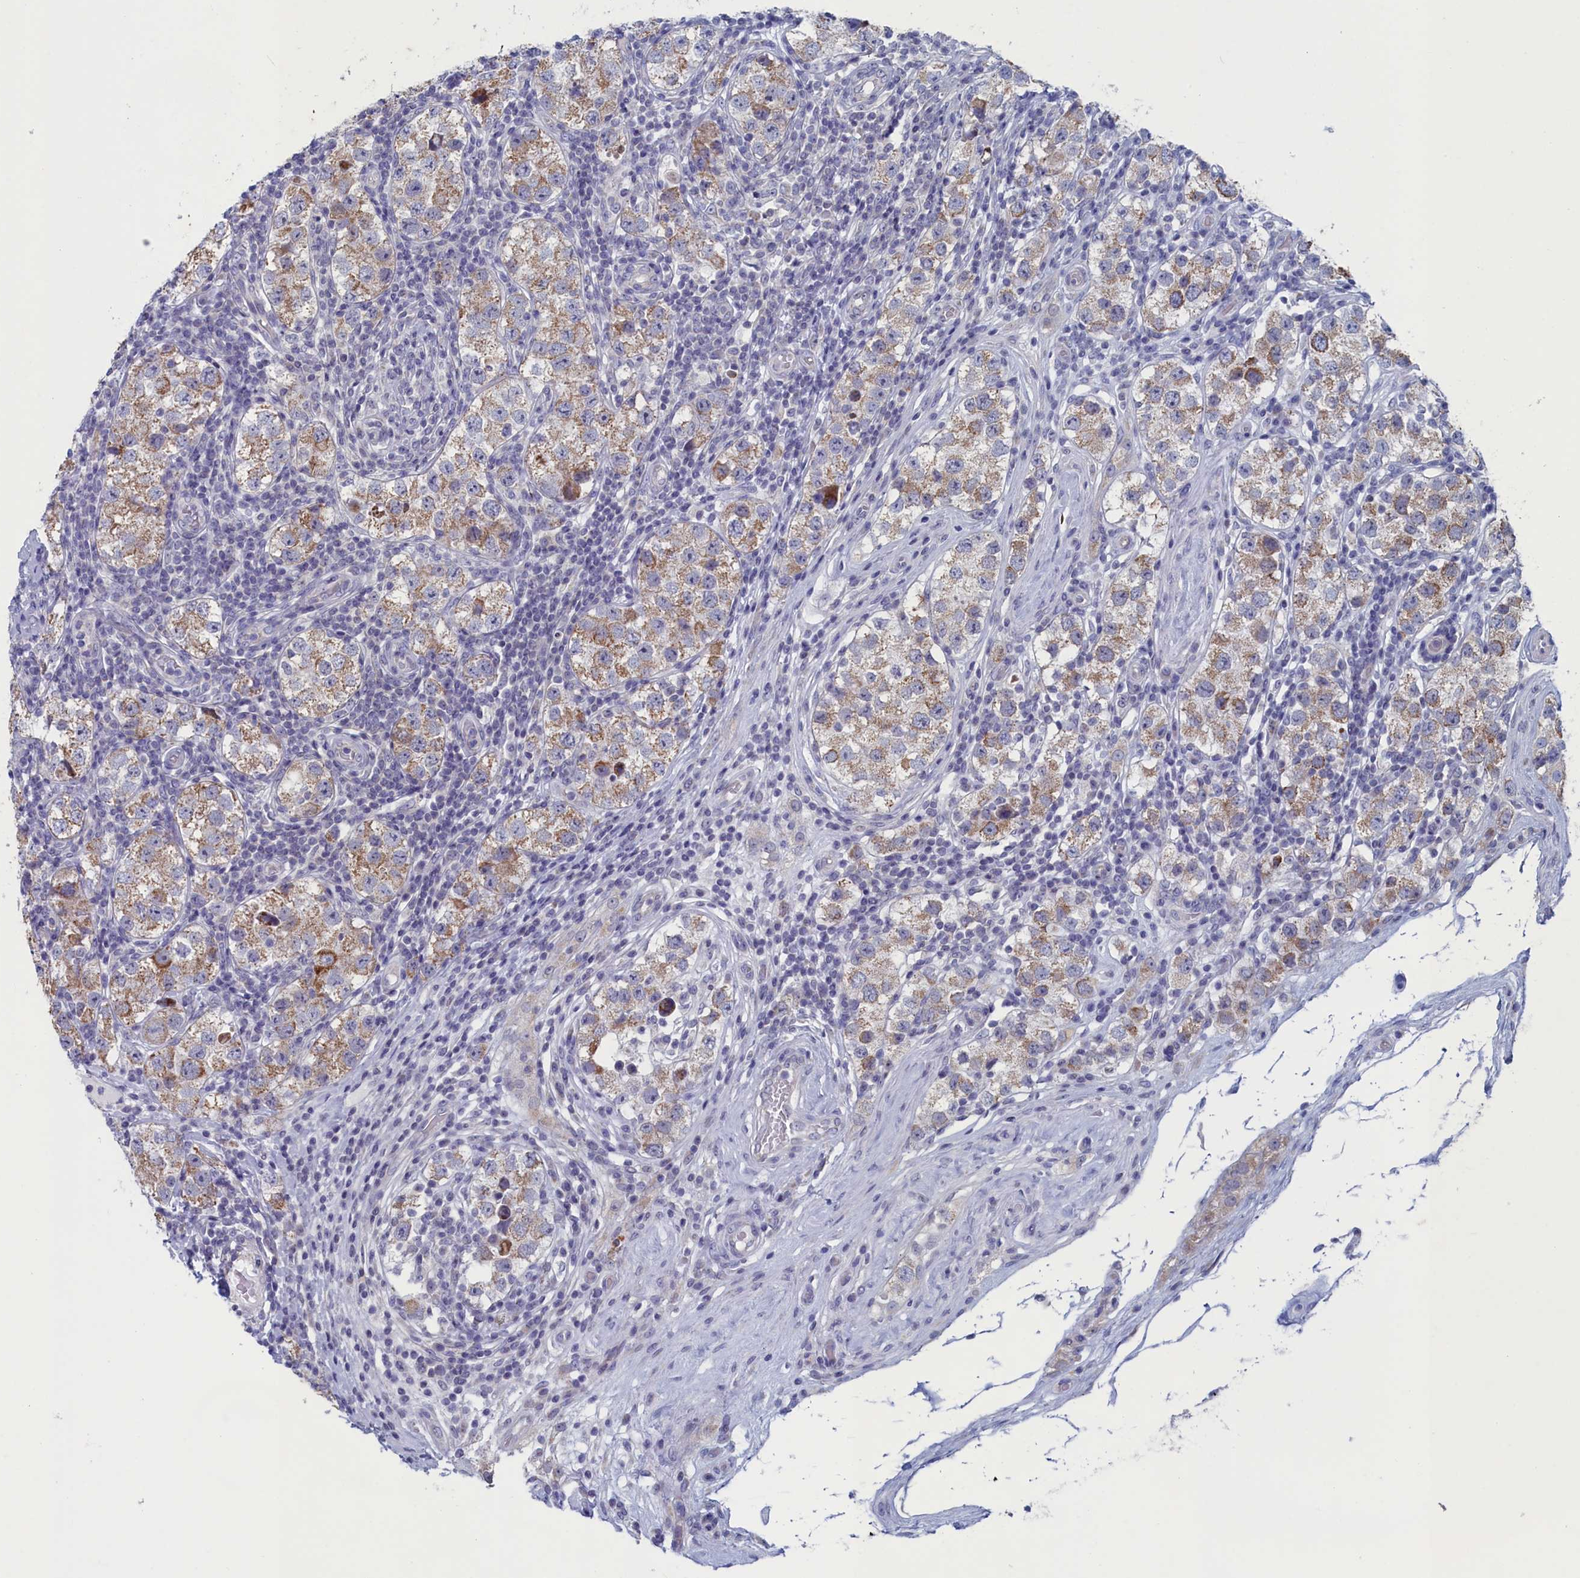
{"staining": {"intensity": "moderate", "quantity": "25%-75%", "location": "cytoplasmic/membranous"}, "tissue": "testis cancer", "cell_type": "Tumor cells", "image_type": "cancer", "snomed": [{"axis": "morphology", "description": "Seminoma, NOS"}, {"axis": "topography", "description": "Testis"}], "caption": "This photomicrograph reveals IHC staining of testis cancer (seminoma), with medium moderate cytoplasmic/membranous staining in approximately 25%-75% of tumor cells.", "gene": "WDR76", "patient": {"sex": "male", "age": 34}}